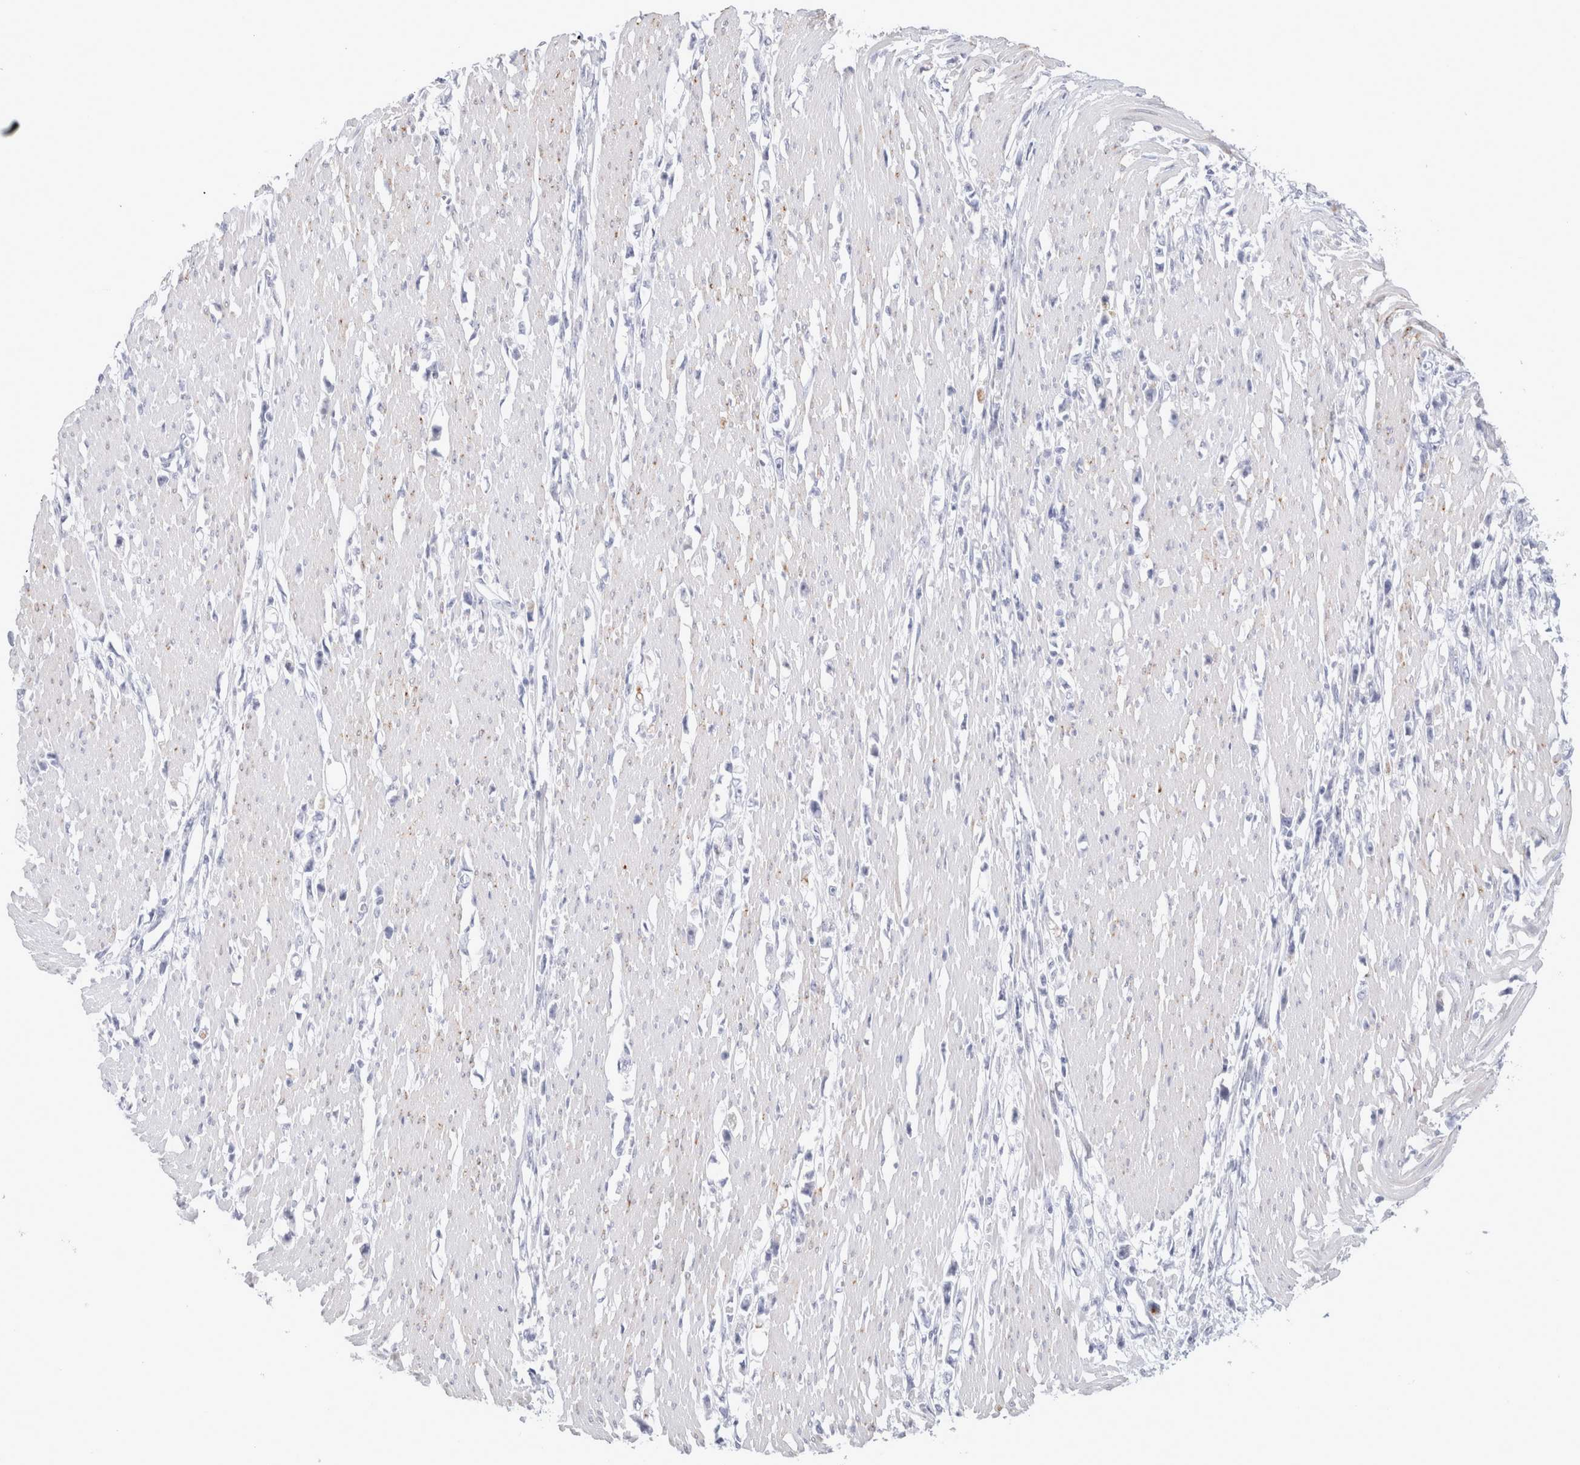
{"staining": {"intensity": "negative", "quantity": "none", "location": "none"}, "tissue": "stomach cancer", "cell_type": "Tumor cells", "image_type": "cancer", "snomed": [{"axis": "morphology", "description": "Adenocarcinoma, NOS"}, {"axis": "topography", "description": "Stomach"}], "caption": "There is no significant staining in tumor cells of stomach cancer.", "gene": "MUC15", "patient": {"sex": "female", "age": 59}}